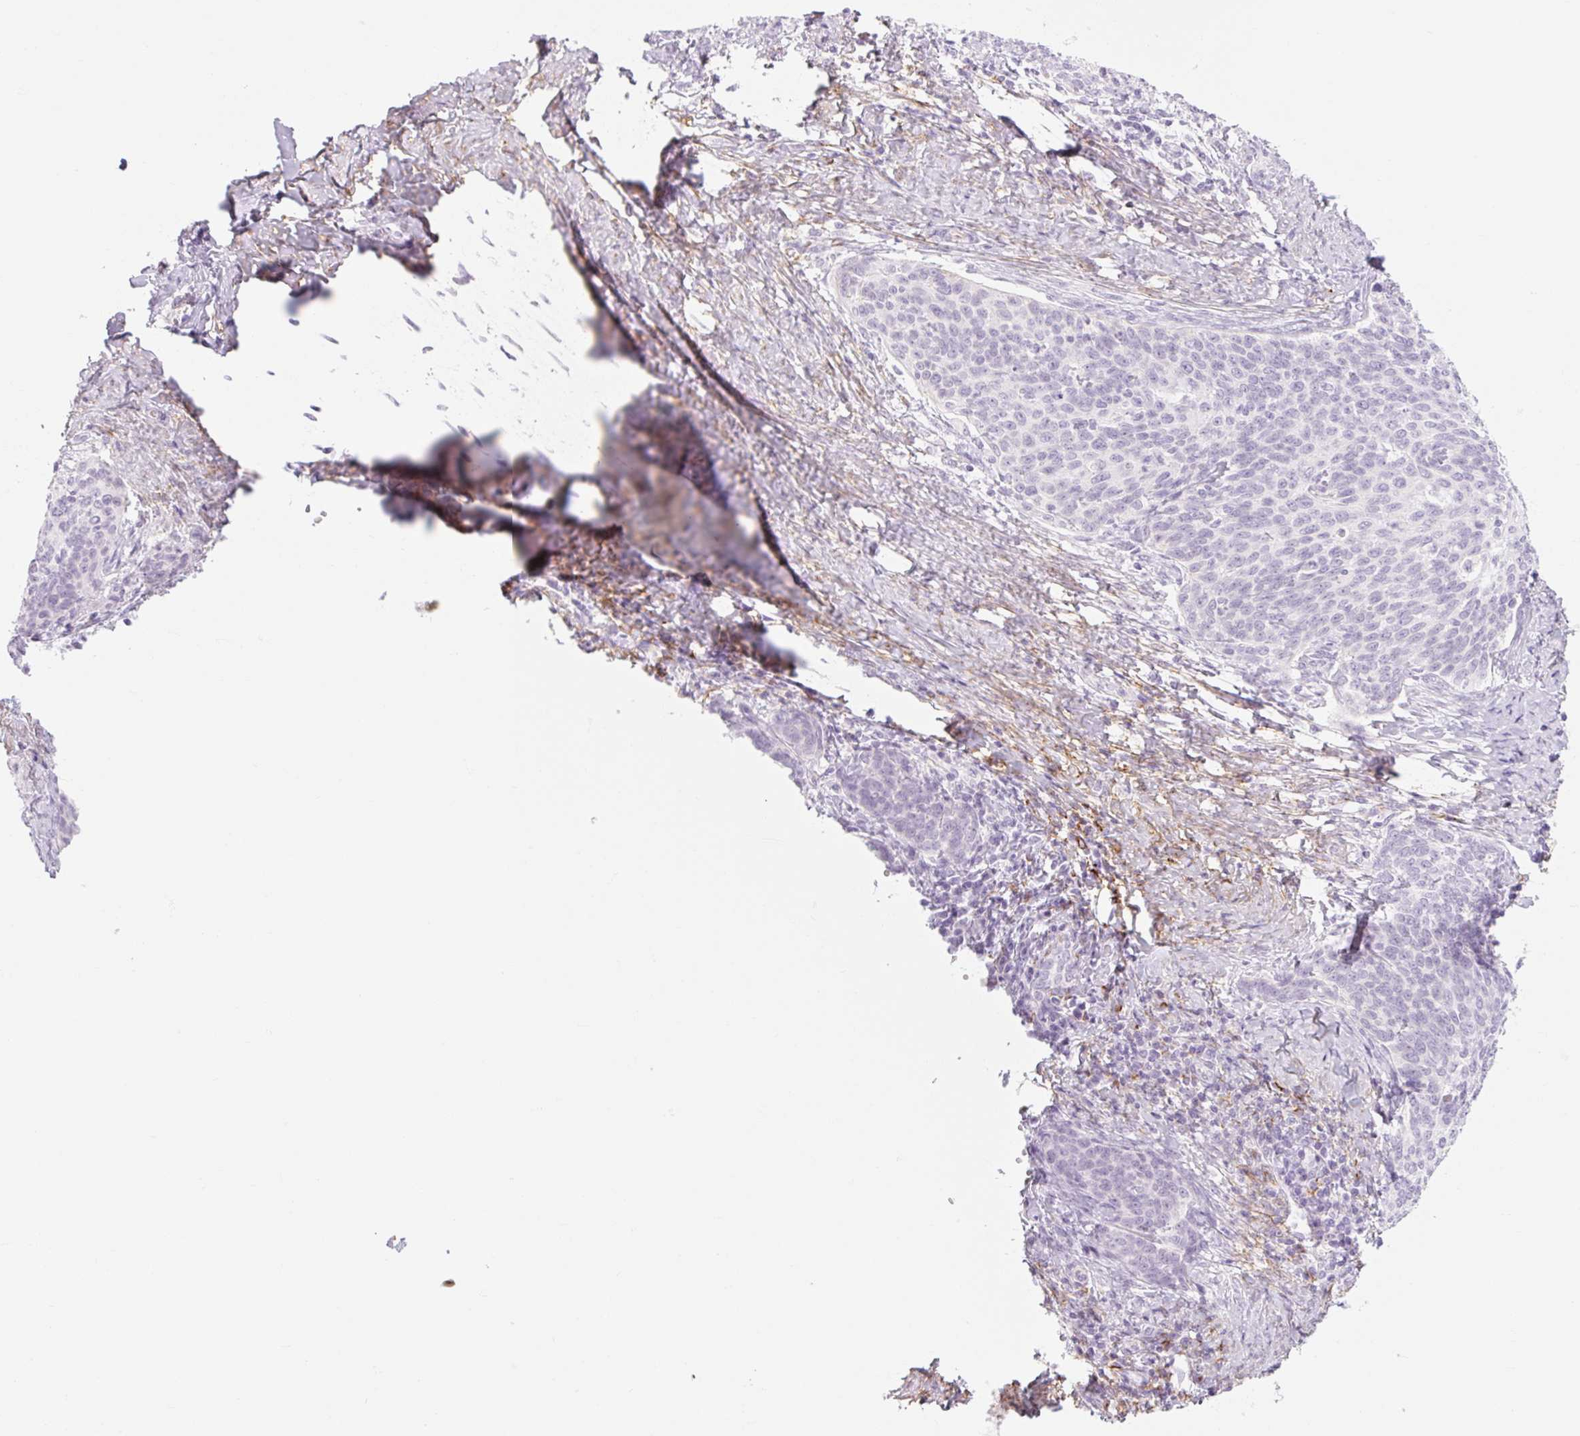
{"staining": {"intensity": "negative", "quantity": "none", "location": "none"}, "tissue": "cervical cancer", "cell_type": "Tumor cells", "image_type": "cancer", "snomed": [{"axis": "morphology", "description": "Squamous cell carcinoma, NOS"}, {"axis": "topography", "description": "Cervix"}], "caption": "Immunohistochemical staining of human cervical cancer (squamous cell carcinoma) displays no significant expression in tumor cells. Brightfield microscopy of immunohistochemistry stained with DAB (3,3'-diaminobenzidine) (brown) and hematoxylin (blue), captured at high magnification.", "gene": "TAF1L", "patient": {"sex": "female", "age": 39}}